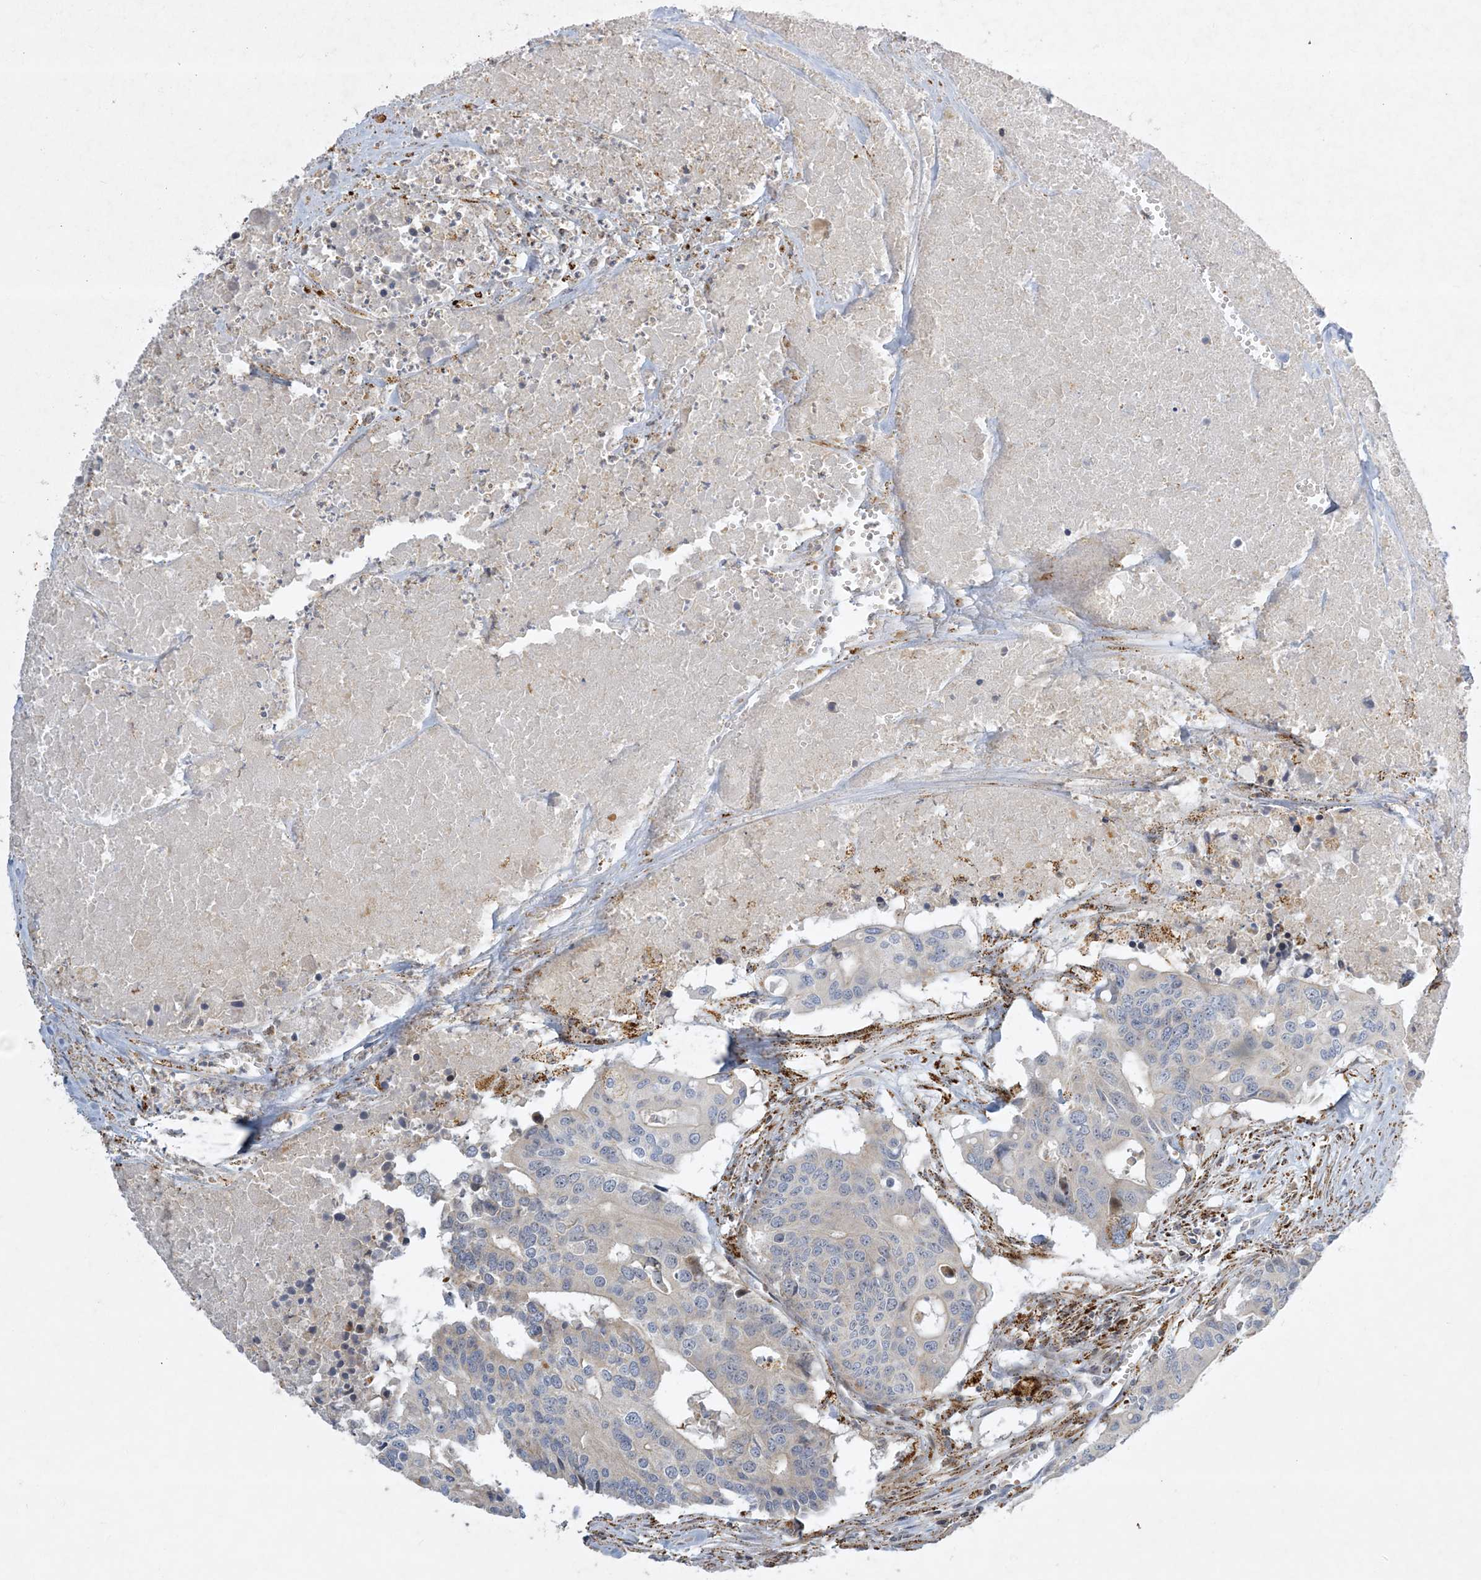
{"staining": {"intensity": "negative", "quantity": "none", "location": "none"}, "tissue": "colorectal cancer", "cell_type": "Tumor cells", "image_type": "cancer", "snomed": [{"axis": "morphology", "description": "Adenocarcinoma, NOS"}, {"axis": "topography", "description": "Colon"}], "caption": "Adenocarcinoma (colorectal) was stained to show a protein in brown. There is no significant positivity in tumor cells.", "gene": "LTN1", "patient": {"sex": "male", "age": 77}}